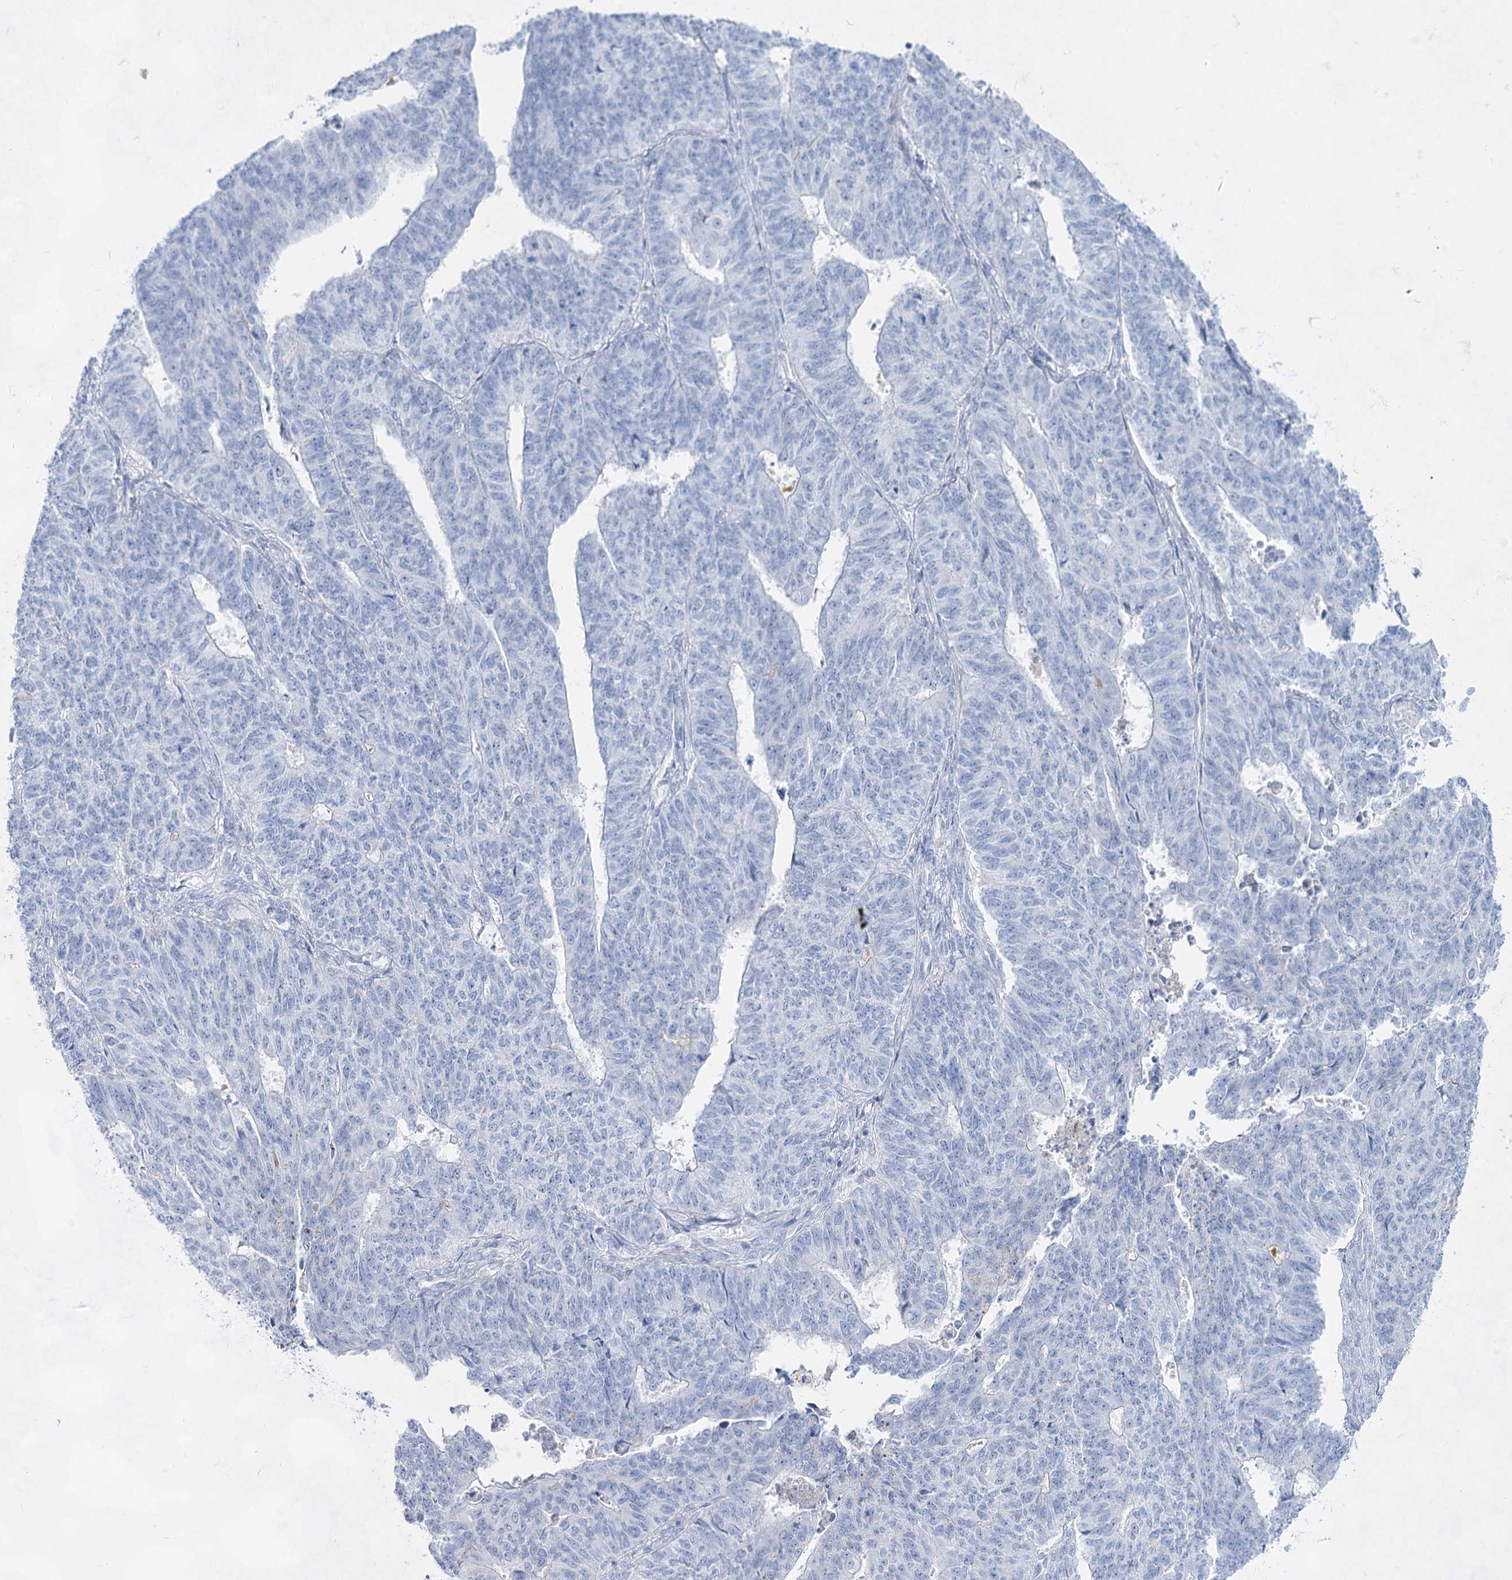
{"staining": {"intensity": "negative", "quantity": "none", "location": "none"}, "tissue": "endometrial cancer", "cell_type": "Tumor cells", "image_type": "cancer", "snomed": [{"axis": "morphology", "description": "Adenocarcinoma, NOS"}, {"axis": "topography", "description": "Endometrium"}], "caption": "DAB immunohistochemical staining of endometrial cancer displays no significant staining in tumor cells.", "gene": "ACRV1", "patient": {"sex": "female", "age": 32}}